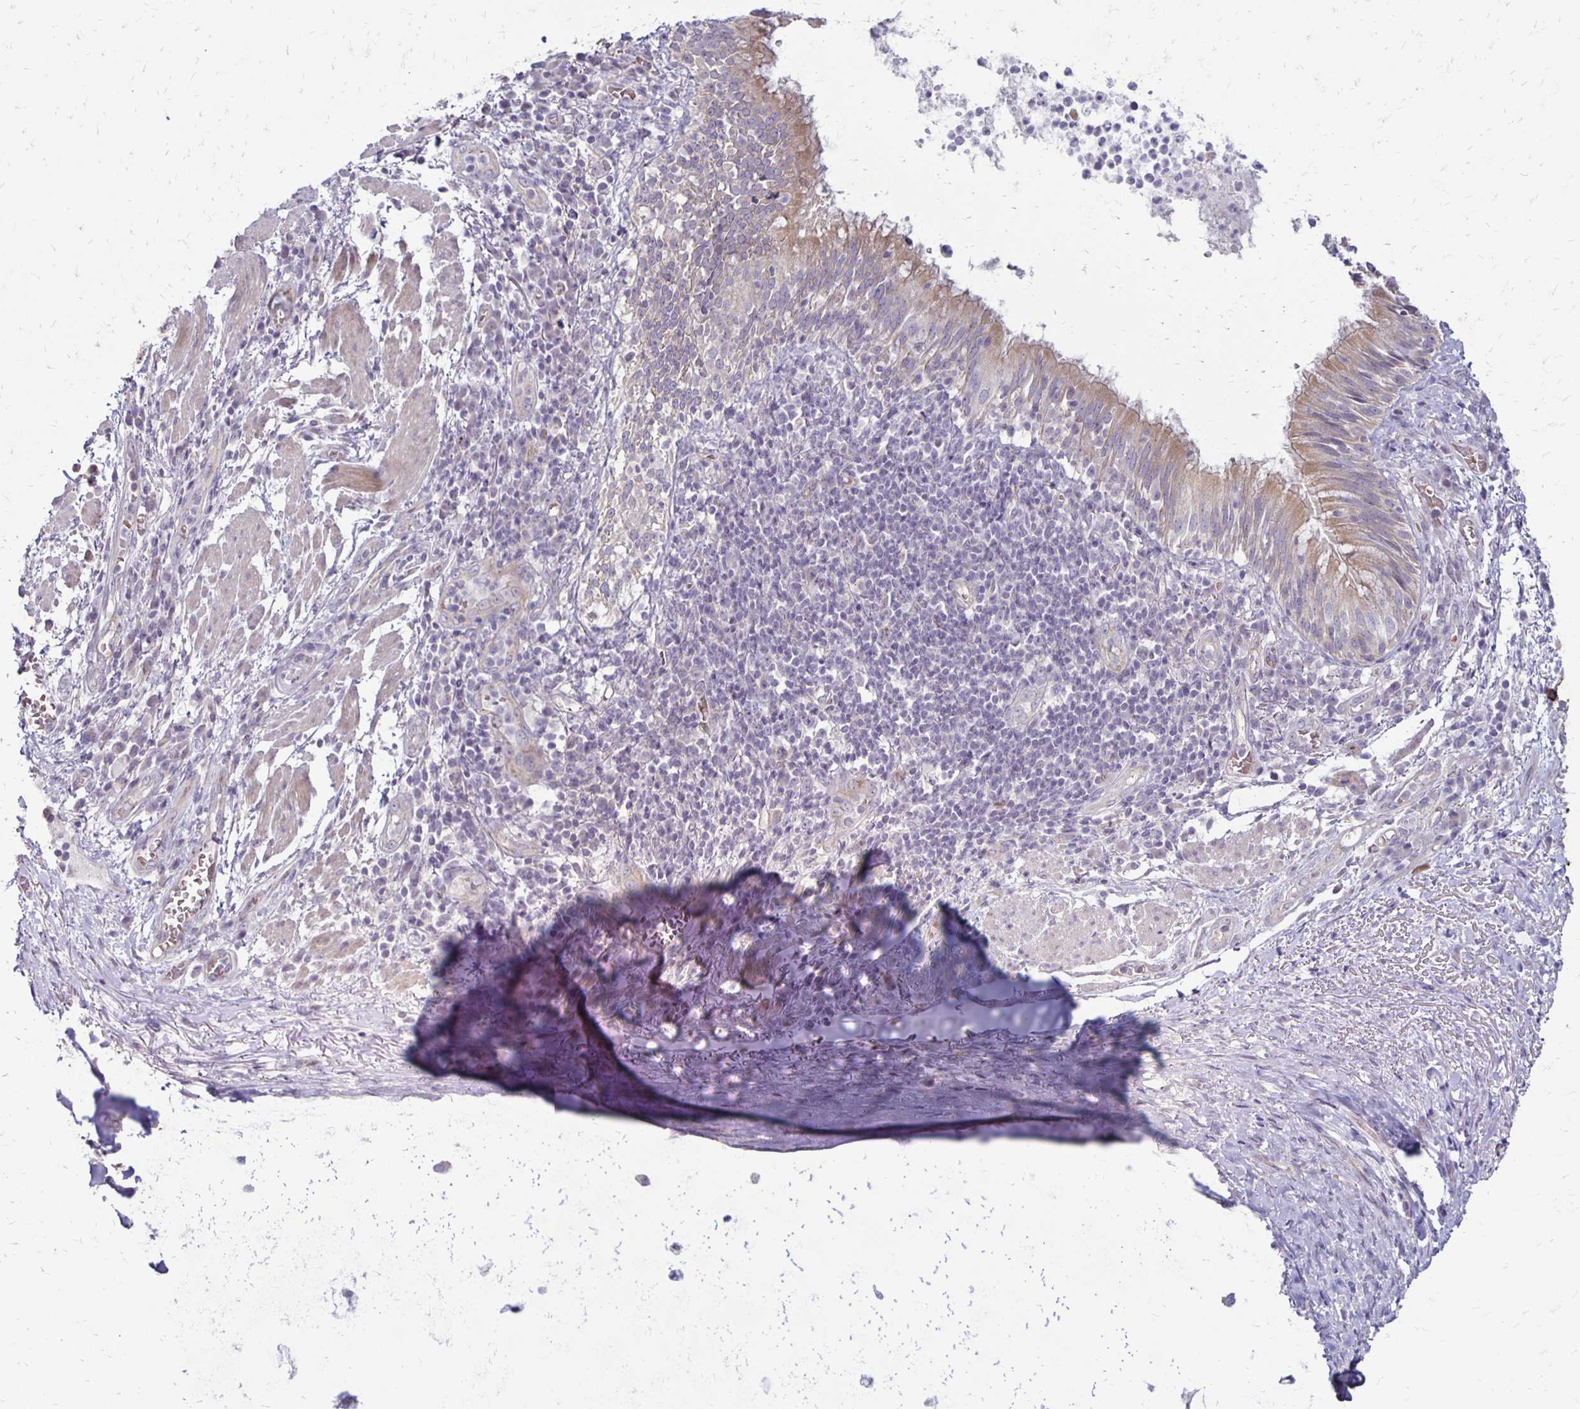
{"staining": {"intensity": "negative", "quantity": "none", "location": "none"}, "tissue": "adipose tissue", "cell_type": "Adipocytes", "image_type": "normal", "snomed": [{"axis": "morphology", "description": "Normal tissue, NOS"}, {"axis": "topography", "description": "Lymph node"}, {"axis": "topography", "description": "Bronchus"}], "caption": "Immunohistochemical staining of benign human adipose tissue shows no significant staining in adipocytes.", "gene": "KATNBL1", "patient": {"sex": "male", "age": 56}}